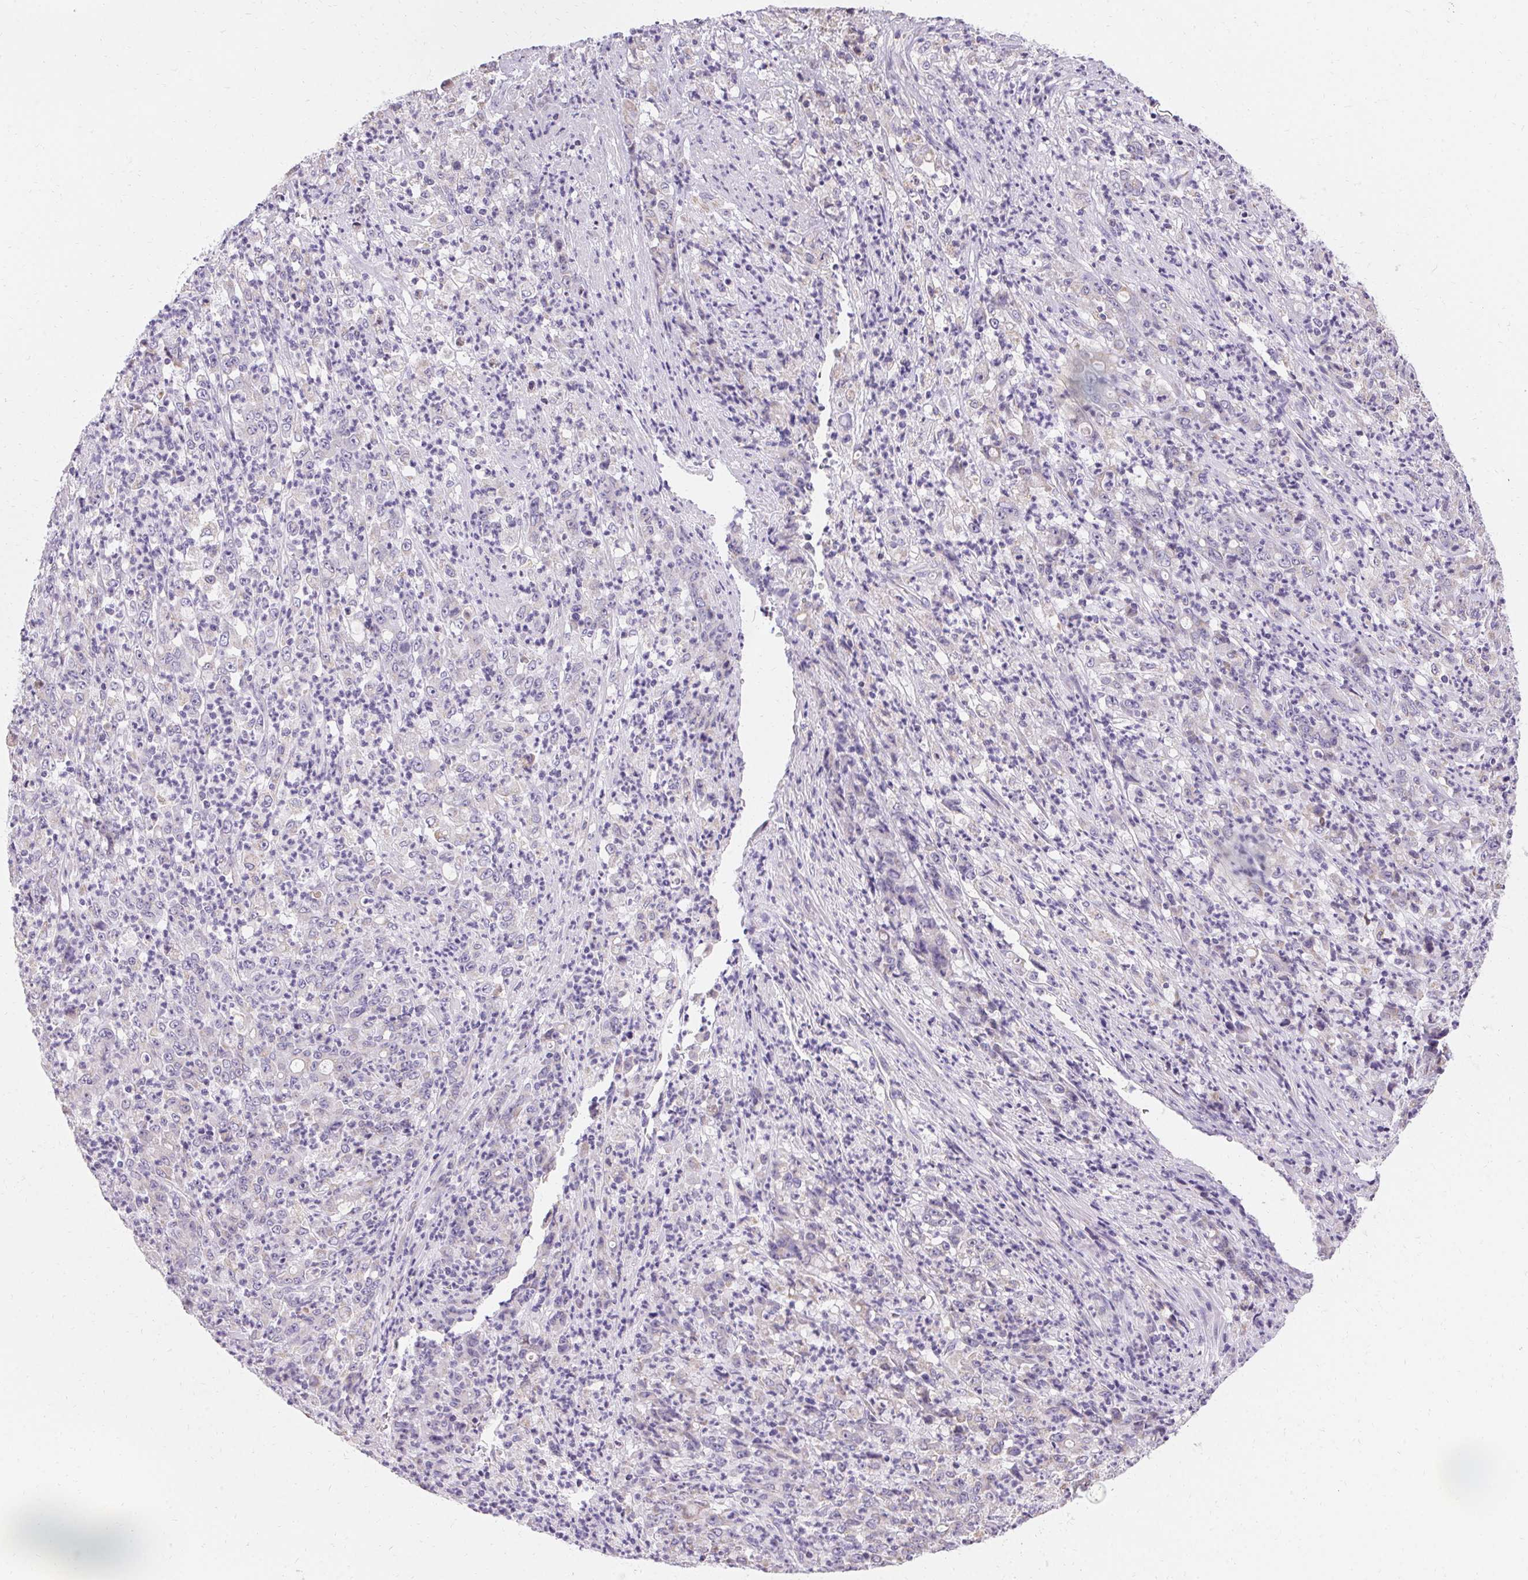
{"staining": {"intensity": "negative", "quantity": "none", "location": "none"}, "tissue": "stomach cancer", "cell_type": "Tumor cells", "image_type": "cancer", "snomed": [{"axis": "morphology", "description": "Adenocarcinoma, NOS"}, {"axis": "topography", "description": "Stomach, lower"}], "caption": "There is no significant staining in tumor cells of stomach cancer (adenocarcinoma). Brightfield microscopy of IHC stained with DAB (3,3'-diaminobenzidine) (brown) and hematoxylin (blue), captured at high magnification.", "gene": "ASGR2", "patient": {"sex": "female", "age": 71}}